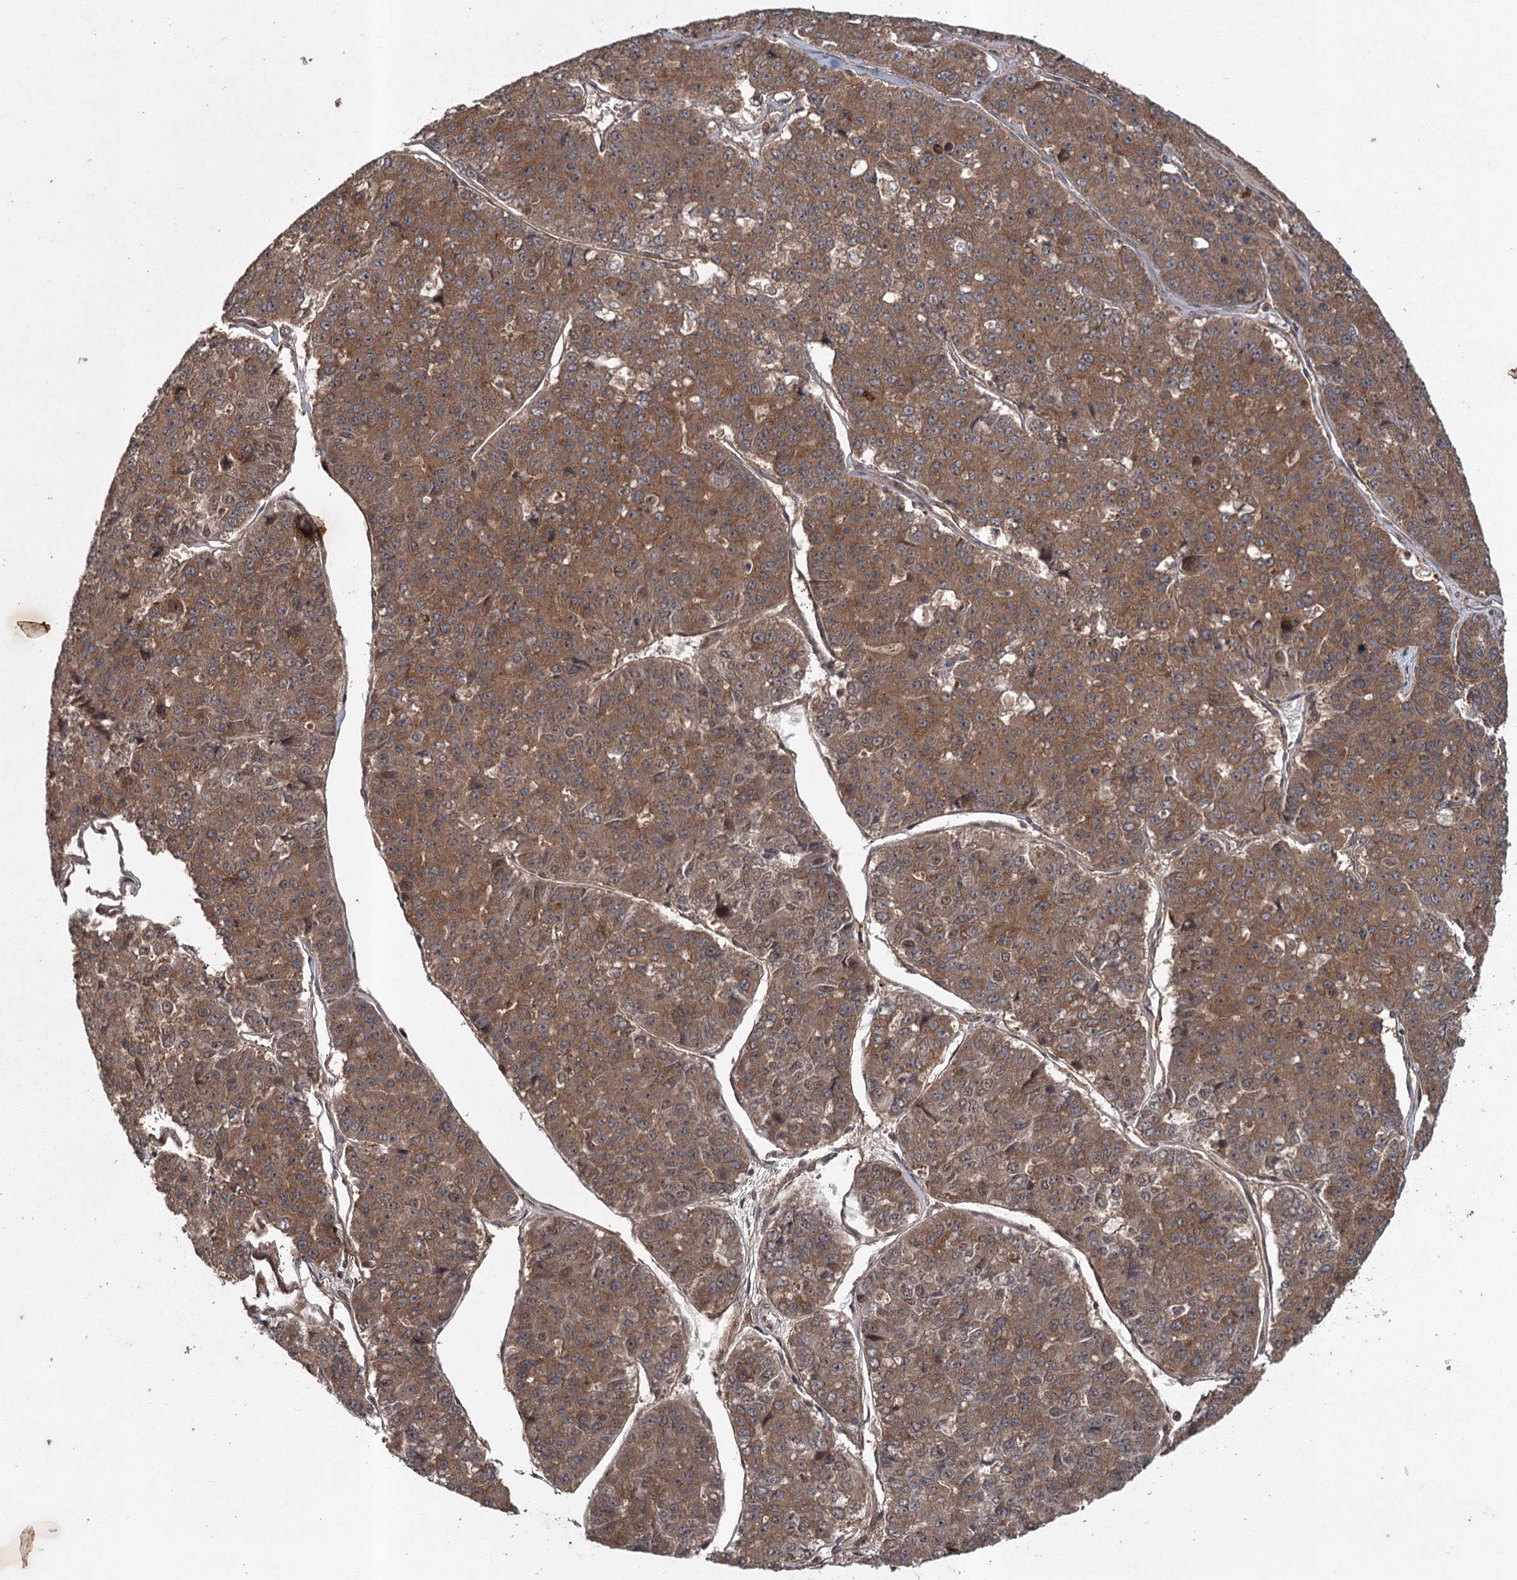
{"staining": {"intensity": "moderate", "quantity": ">75%", "location": "cytoplasmic/membranous"}, "tissue": "pancreatic cancer", "cell_type": "Tumor cells", "image_type": "cancer", "snomed": [{"axis": "morphology", "description": "Adenocarcinoma, NOS"}, {"axis": "topography", "description": "Pancreas"}], "caption": "A medium amount of moderate cytoplasmic/membranous staining is present in approximately >75% of tumor cells in adenocarcinoma (pancreatic) tissue.", "gene": "RPAP3", "patient": {"sex": "male", "age": 50}}